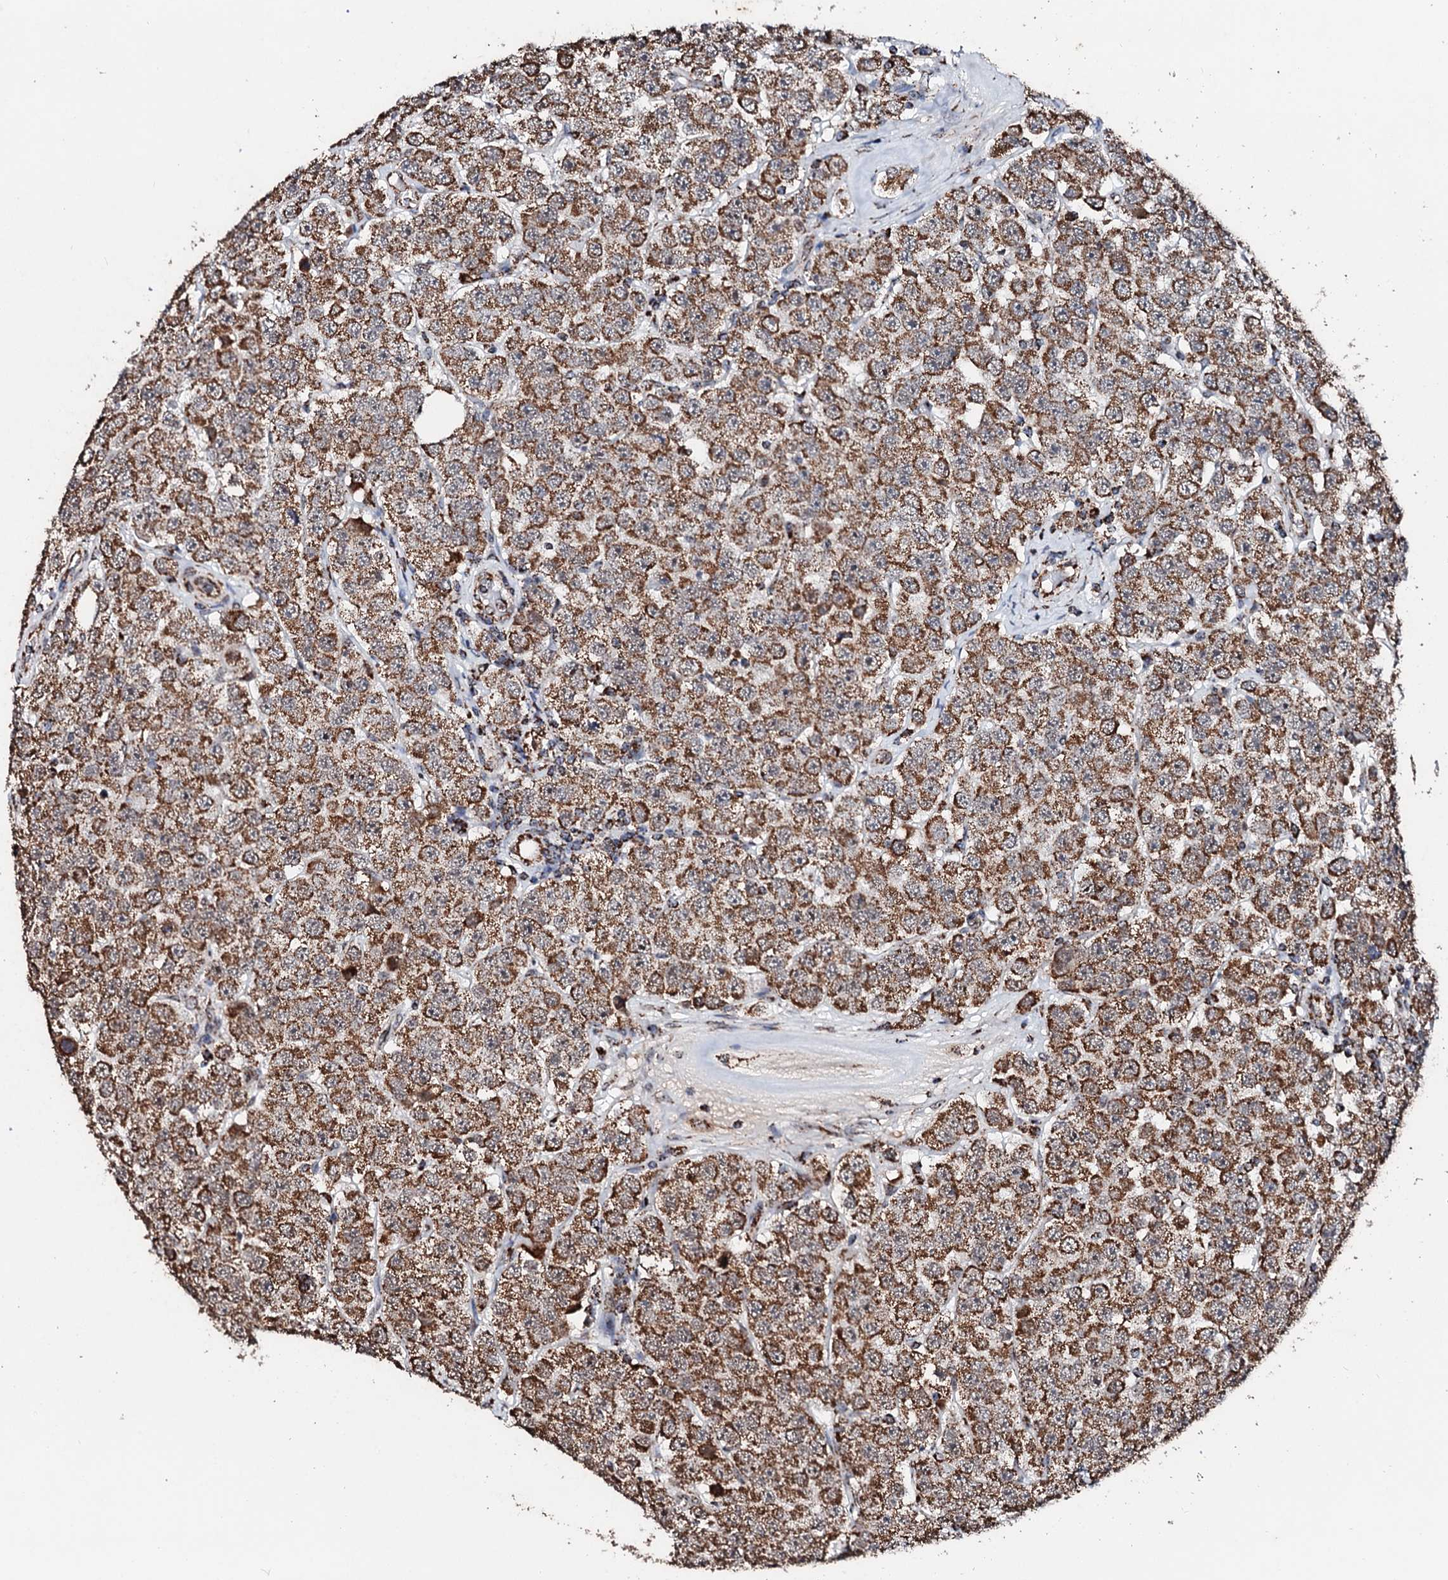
{"staining": {"intensity": "moderate", "quantity": ">75%", "location": "cytoplasmic/membranous"}, "tissue": "testis cancer", "cell_type": "Tumor cells", "image_type": "cancer", "snomed": [{"axis": "morphology", "description": "Seminoma, NOS"}, {"axis": "topography", "description": "Testis"}], "caption": "Testis cancer (seminoma) tissue demonstrates moderate cytoplasmic/membranous positivity in approximately >75% of tumor cells, visualized by immunohistochemistry.", "gene": "SECISBP2L", "patient": {"sex": "male", "age": 28}}